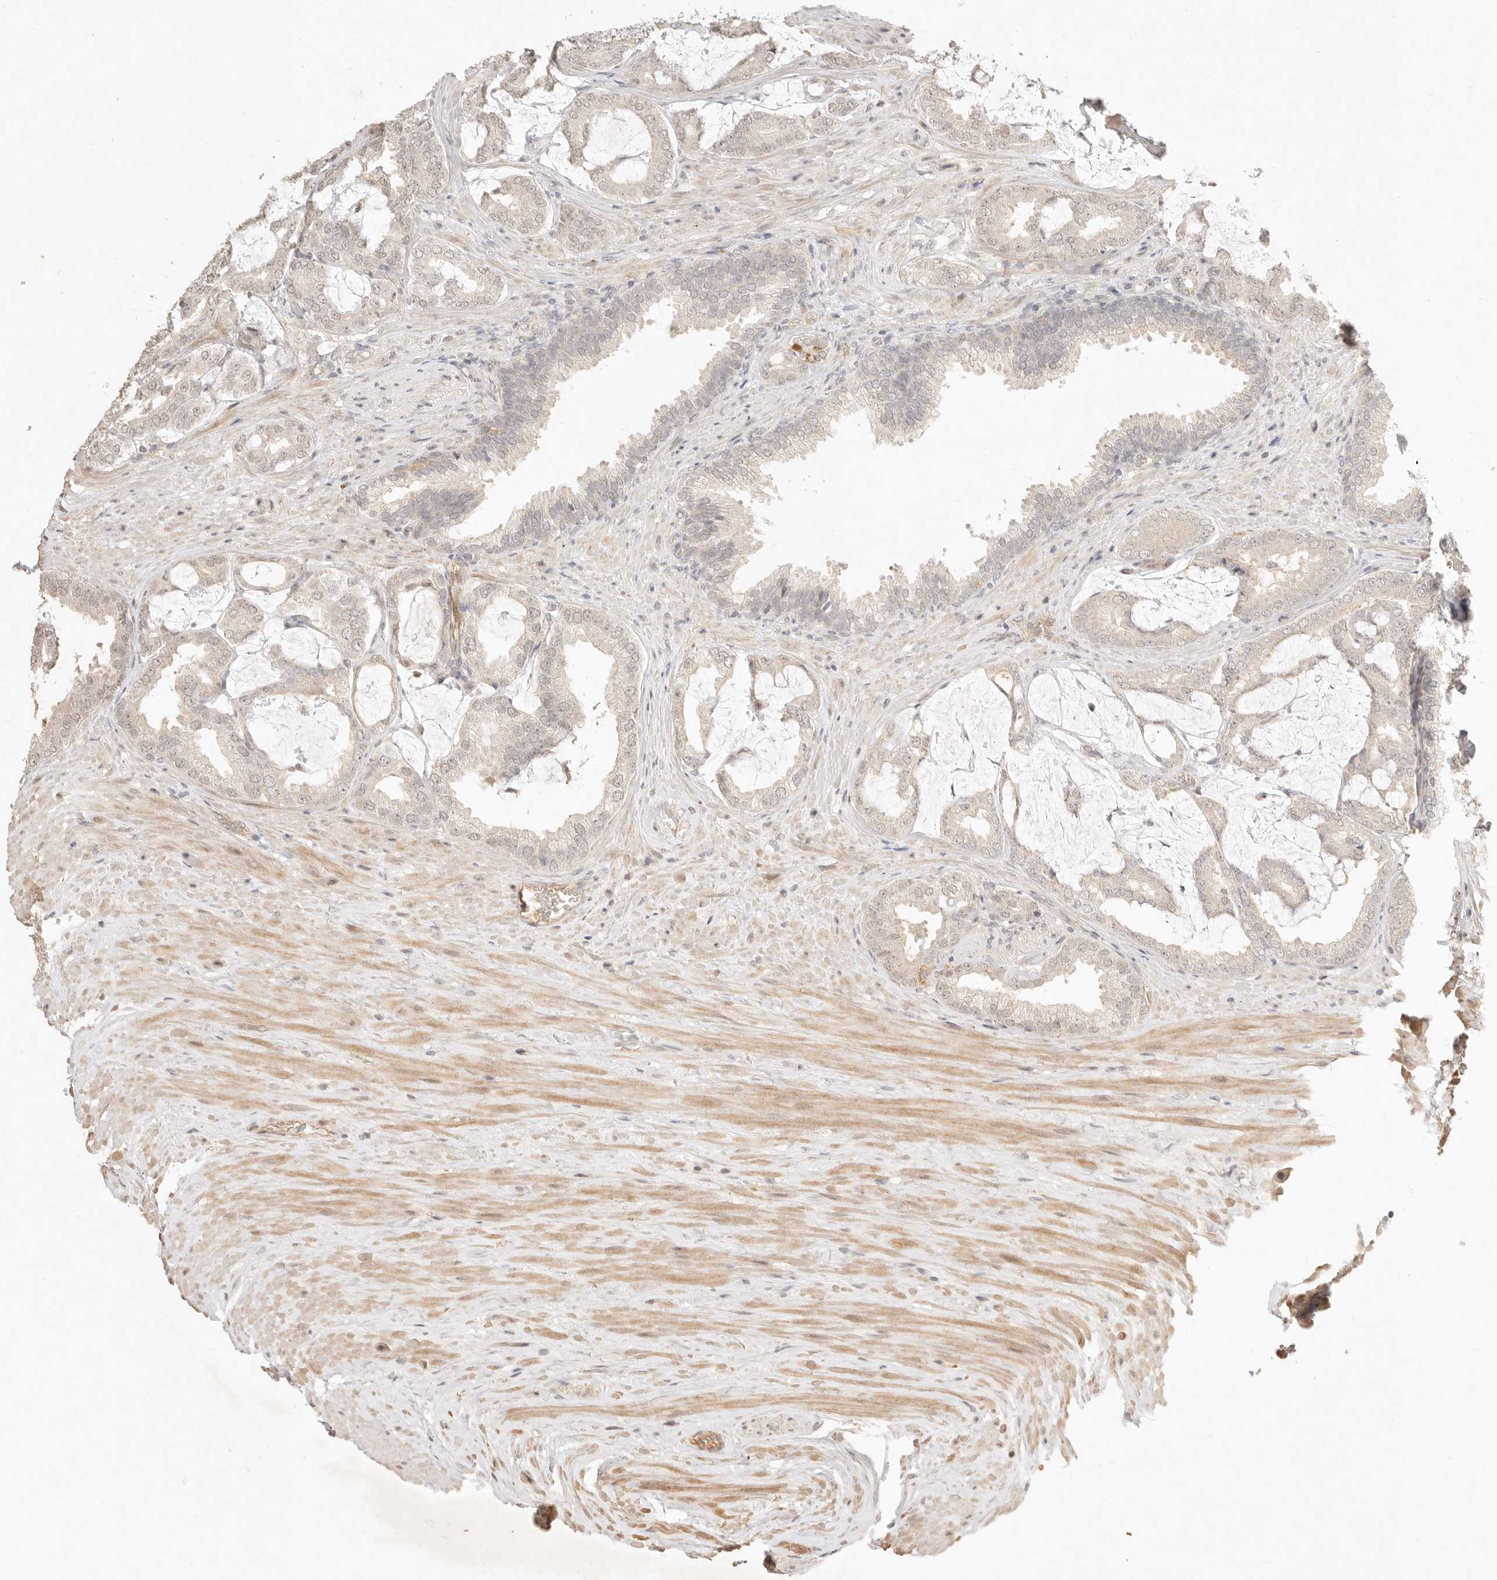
{"staining": {"intensity": "weak", "quantity": ">75%", "location": "nuclear"}, "tissue": "prostate cancer", "cell_type": "Tumor cells", "image_type": "cancer", "snomed": [{"axis": "morphology", "description": "Adenocarcinoma, Low grade"}, {"axis": "topography", "description": "Prostate"}], "caption": "A brown stain shows weak nuclear expression of a protein in human prostate cancer (low-grade adenocarcinoma) tumor cells.", "gene": "MEP1A", "patient": {"sex": "male", "age": 71}}